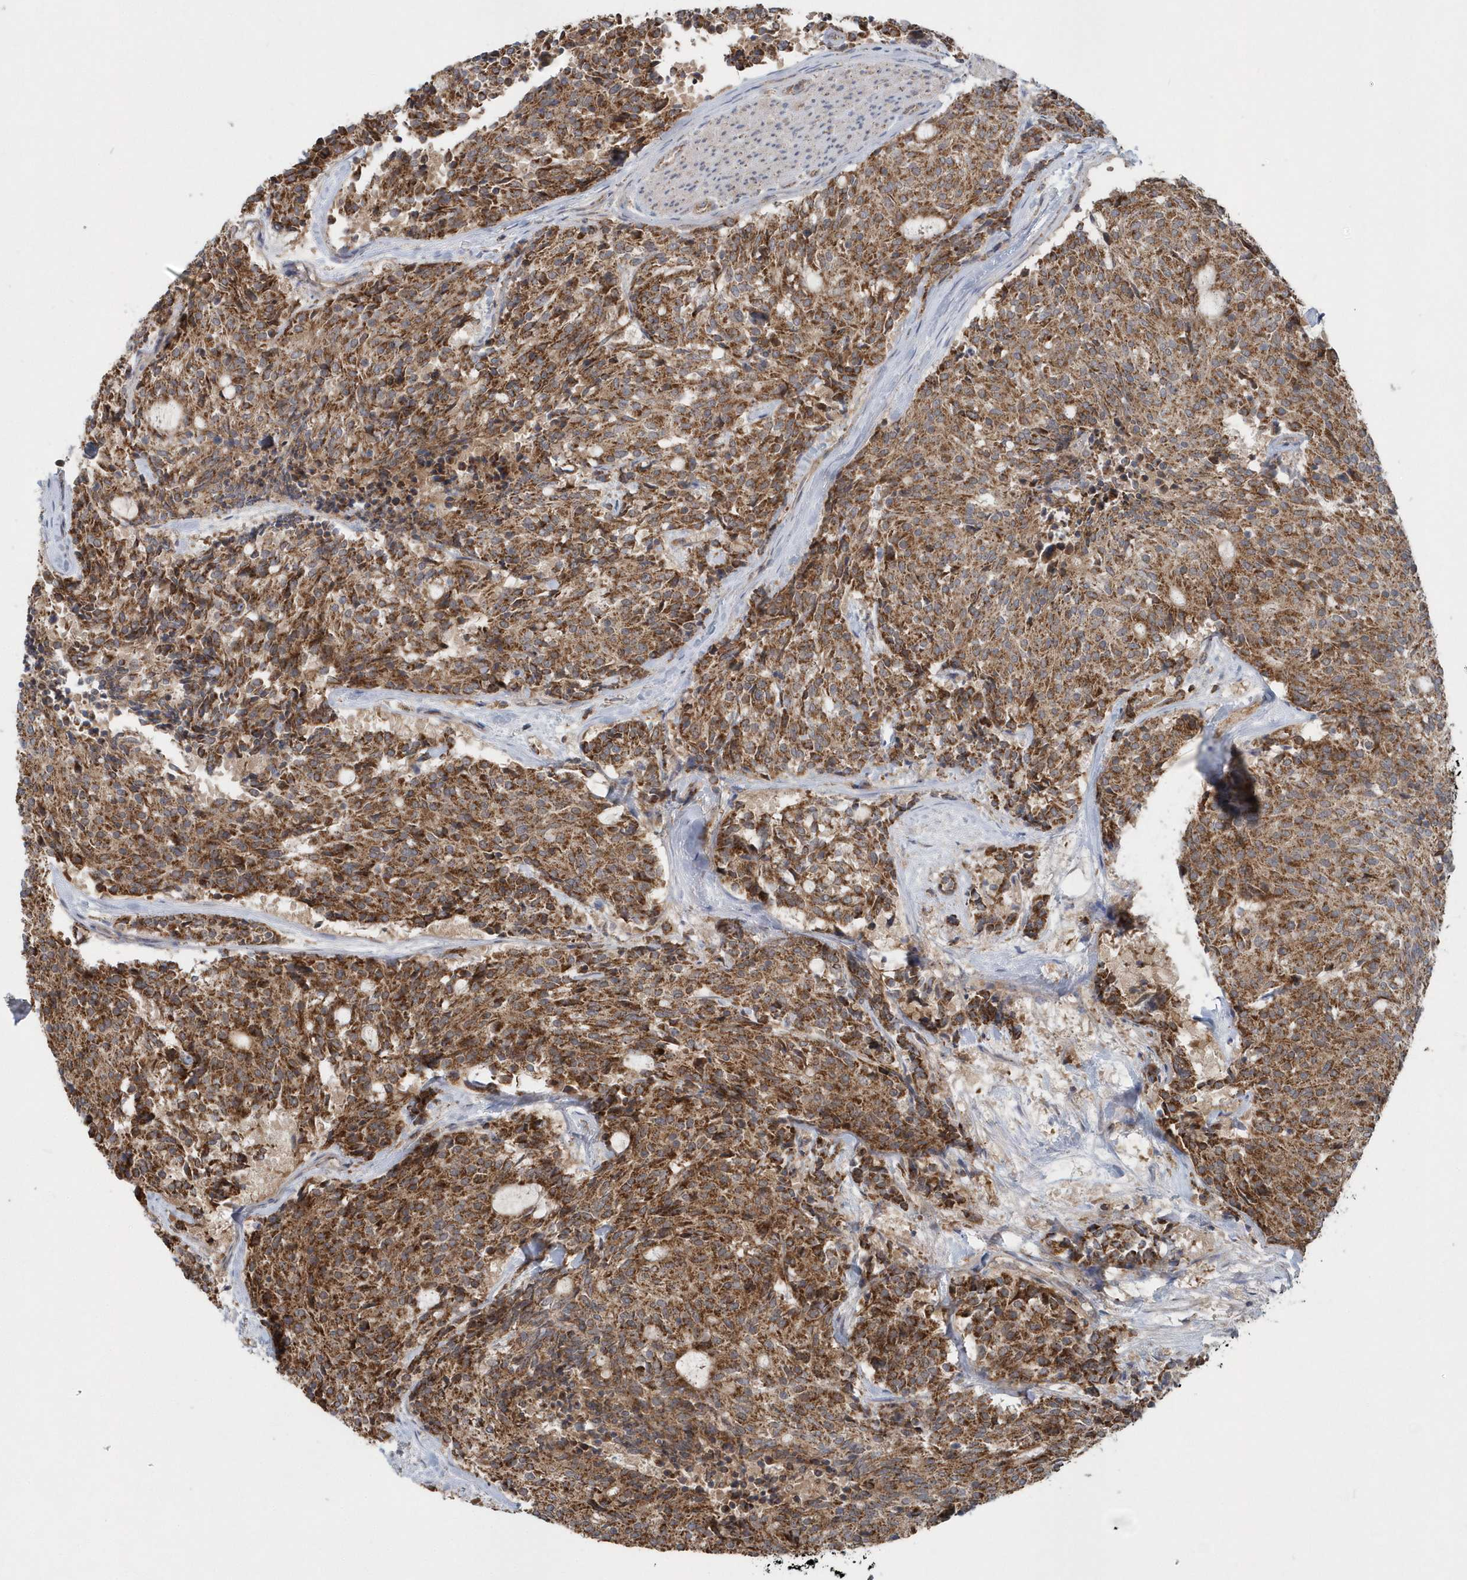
{"staining": {"intensity": "moderate", "quantity": ">75%", "location": "cytoplasmic/membranous"}, "tissue": "carcinoid", "cell_type": "Tumor cells", "image_type": "cancer", "snomed": [{"axis": "morphology", "description": "Carcinoid, malignant, NOS"}, {"axis": "topography", "description": "Pancreas"}], "caption": "Tumor cells reveal medium levels of moderate cytoplasmic/membranous positivity in about >75% of cells in human carcinoid (malignant). The staining was performed using DAB (3,3'-diaminobenzidine) to visualize the protein expression in brown, while the nuclei were stained in blue with hematoxylin (Magnification: 20x).", "gene": "PPP1R7", "patient": {"sex": "female", "age": 54}}